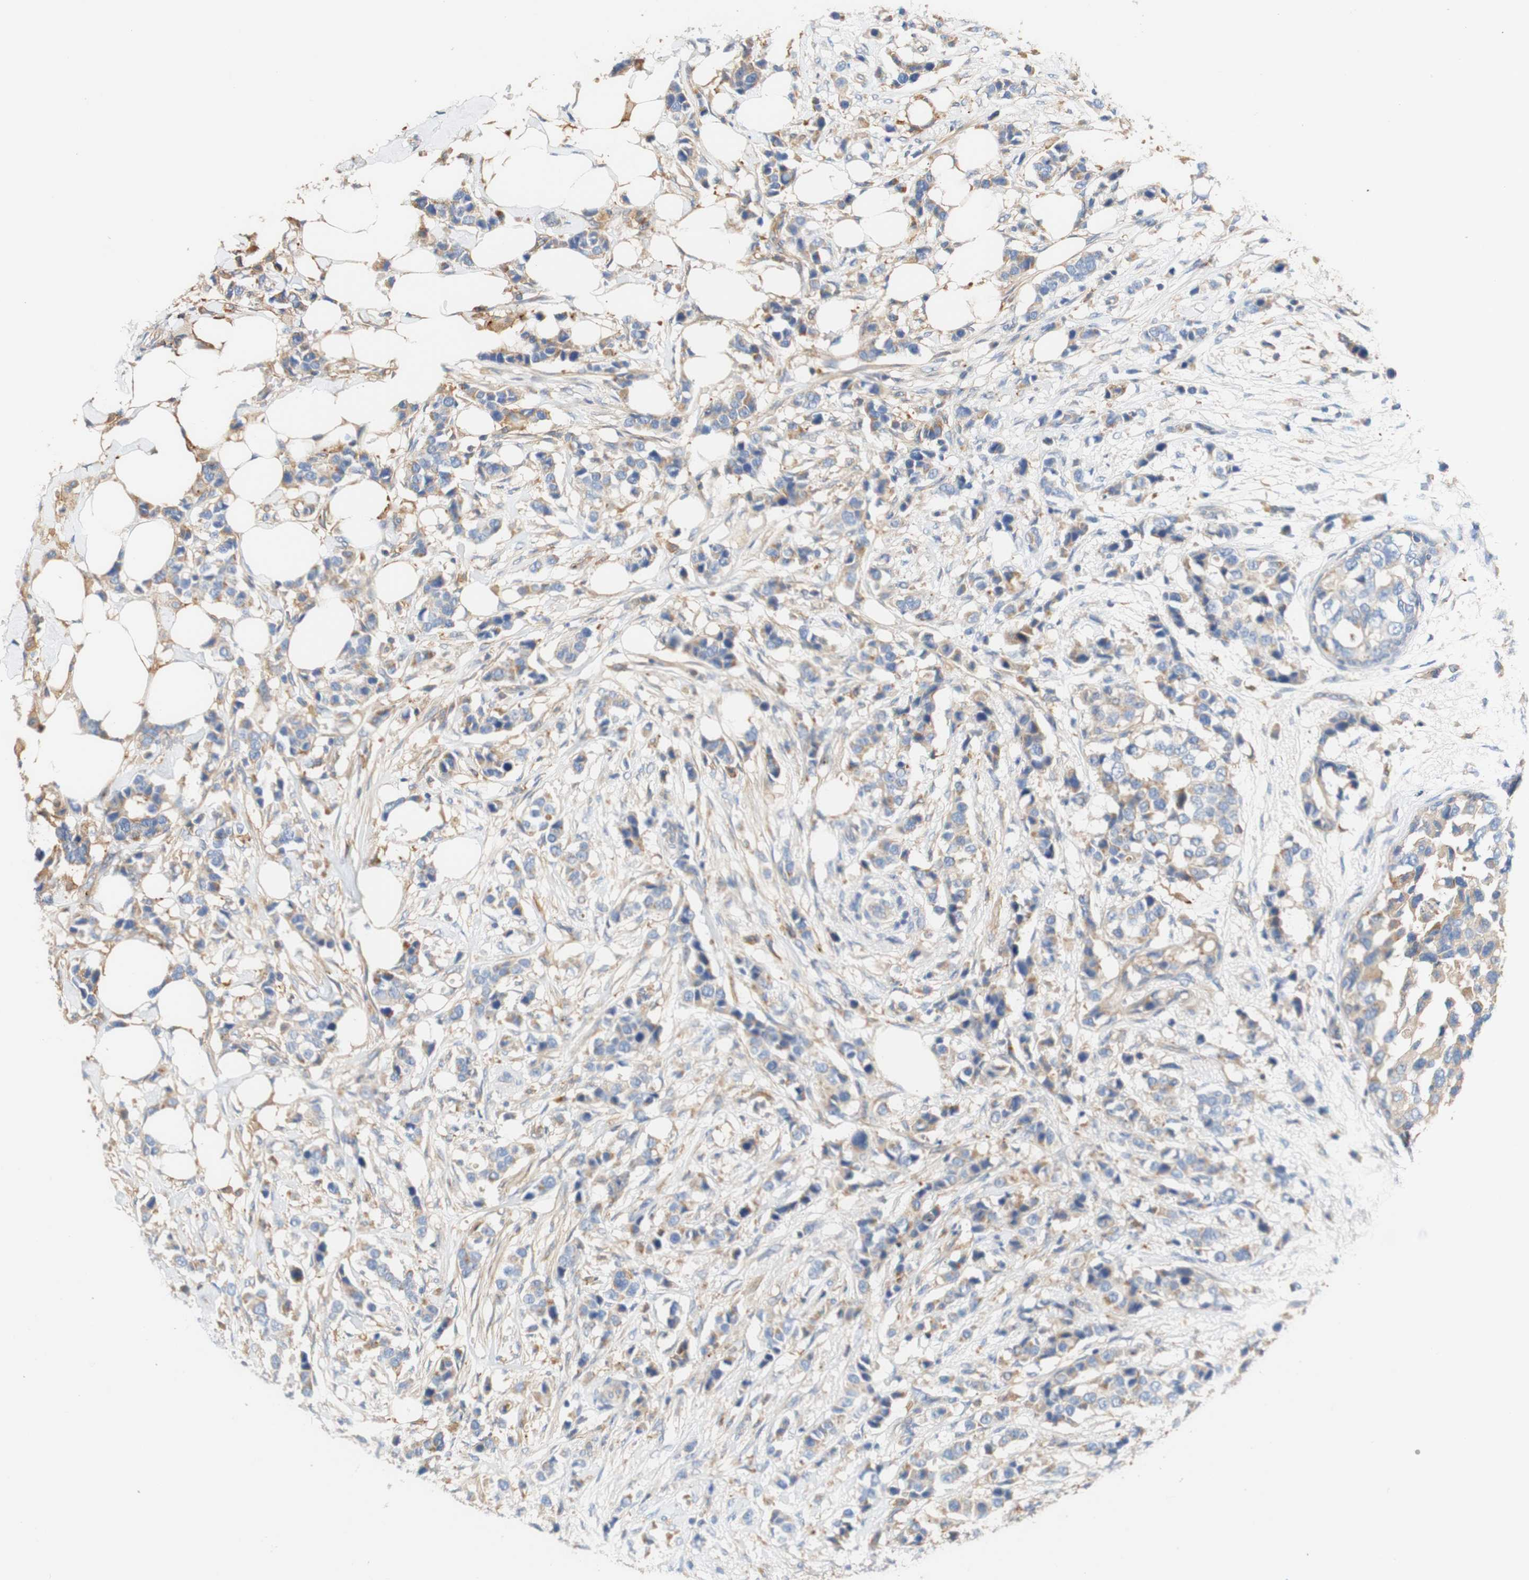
{"staining": {"intensity": "weak", "quantity": ">75%", "location": "cytoplasmic/membranous"}, "tissue": "breast cancer", "cell_type": "Tumor cells", "image_type": "cancer", "snomed": [{"axis": "morphology", "description": "Normal tissue, NOS"}, {"axis": "morphology", "description": "Duct carcinoma"}, {"axis": "topography", "description": "Breast"}], "caption": "Tumor cells demonstrate weak cytoplasmic/membranous positivity in approximately >75% of cells in breast cancer (invasive ductal carcinoma). Nuclei are stained in blue.", "gene": "PCDH7", "patient": {"sex": "female", "age": 50}}